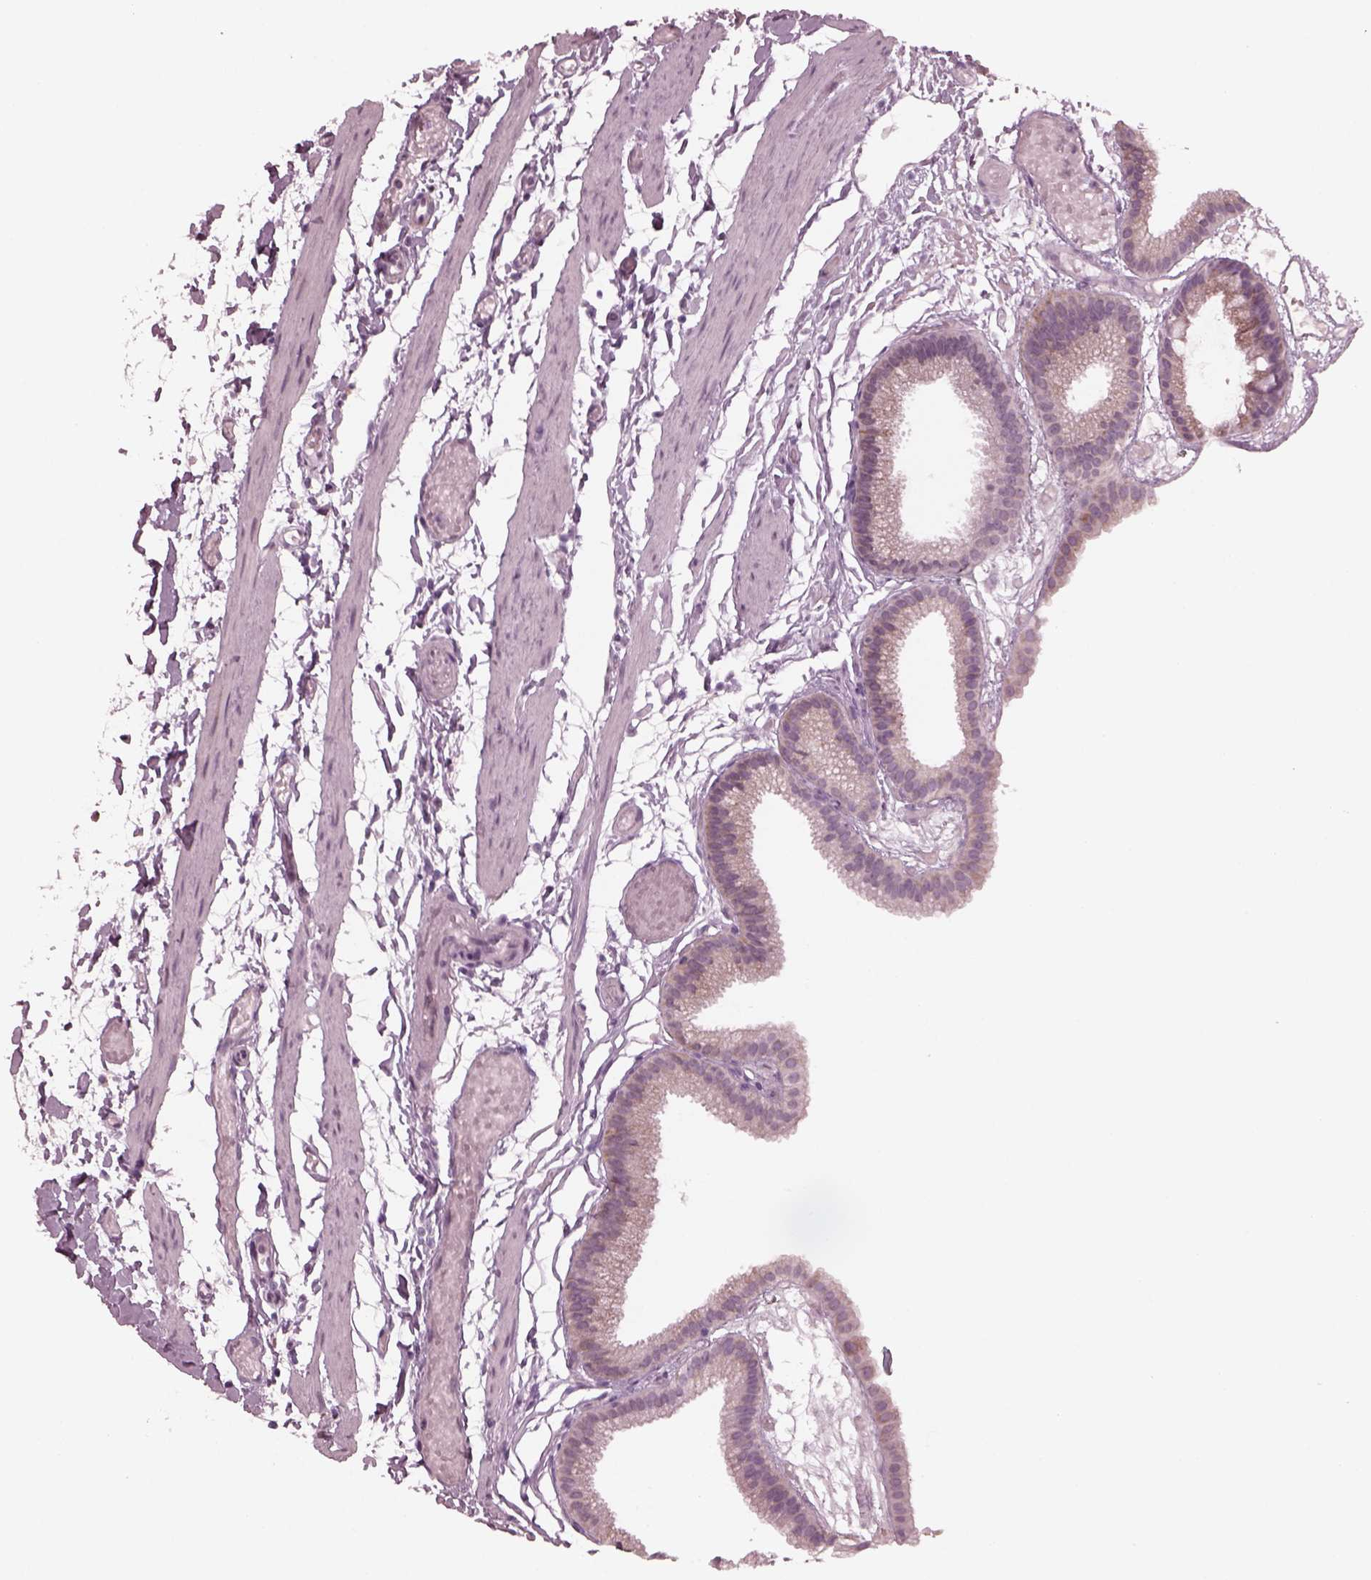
{"staining": {"intensity": "weak", "quantity": "25%-75%", "location": "cytoplasmic/membranous"}, "tissue": "gallbladder", "cell_type": "Glandular cells", "image_type": "normal", "snomed": [{"axis": "morphology", "description": "Normal tissue, NOS"}, {"axis": "topography", "description": "Gallbladder"}], "caption": "Weak cytoplasmic/membranous positivity for a protein is appreciated in approximately 25%-75% of glandular cells of normal gallbladder using immunohistochemistry.", "gene": "CELSR3", "patient": {"sex": "female", "age": 45}}